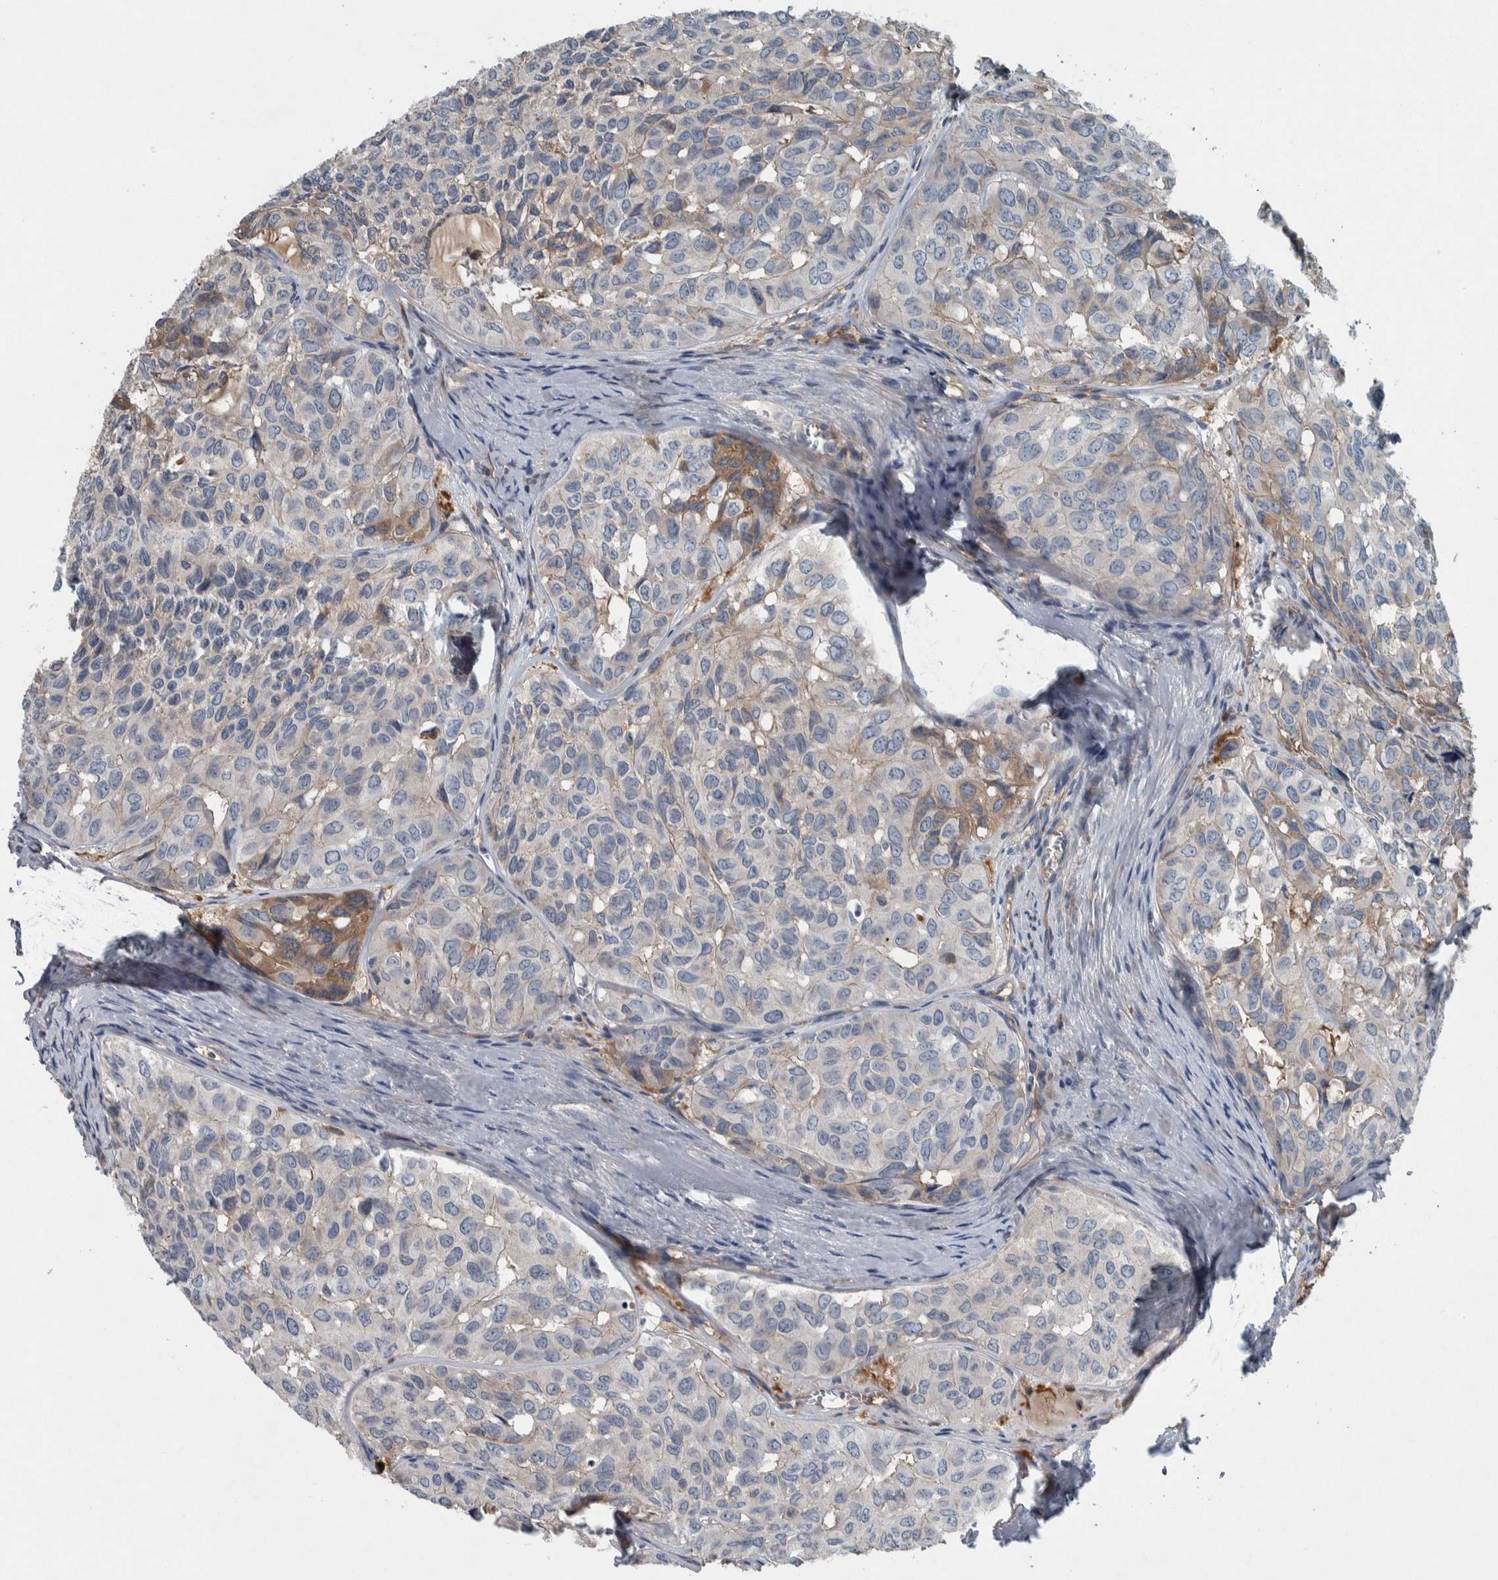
{"staining": {"intensity": "moderate", "quantity": "<25%", "location": "cytoplasmic/membranous"}, "tissue": "head and neck cancer", "cell_type": "Tumor cells", "image_type": "cancer", "snomed": [{"axis": "morphology", "description": "Adenocarcinoma, NOS"}, {"axis": "topography", "description": "Salivary gland, NOS"}, {"axis": "topography", "description": "Head-Neck"}], "caption": "A histopathology image showing moderate cytoplasmic/membranous positivity in approximately <25% of tumor cells in head and neck cancer, as visualized by brown immunohistochemical staining.", "gene": "SERPINC1", "patient": {"sex": "female", "age": 76}}